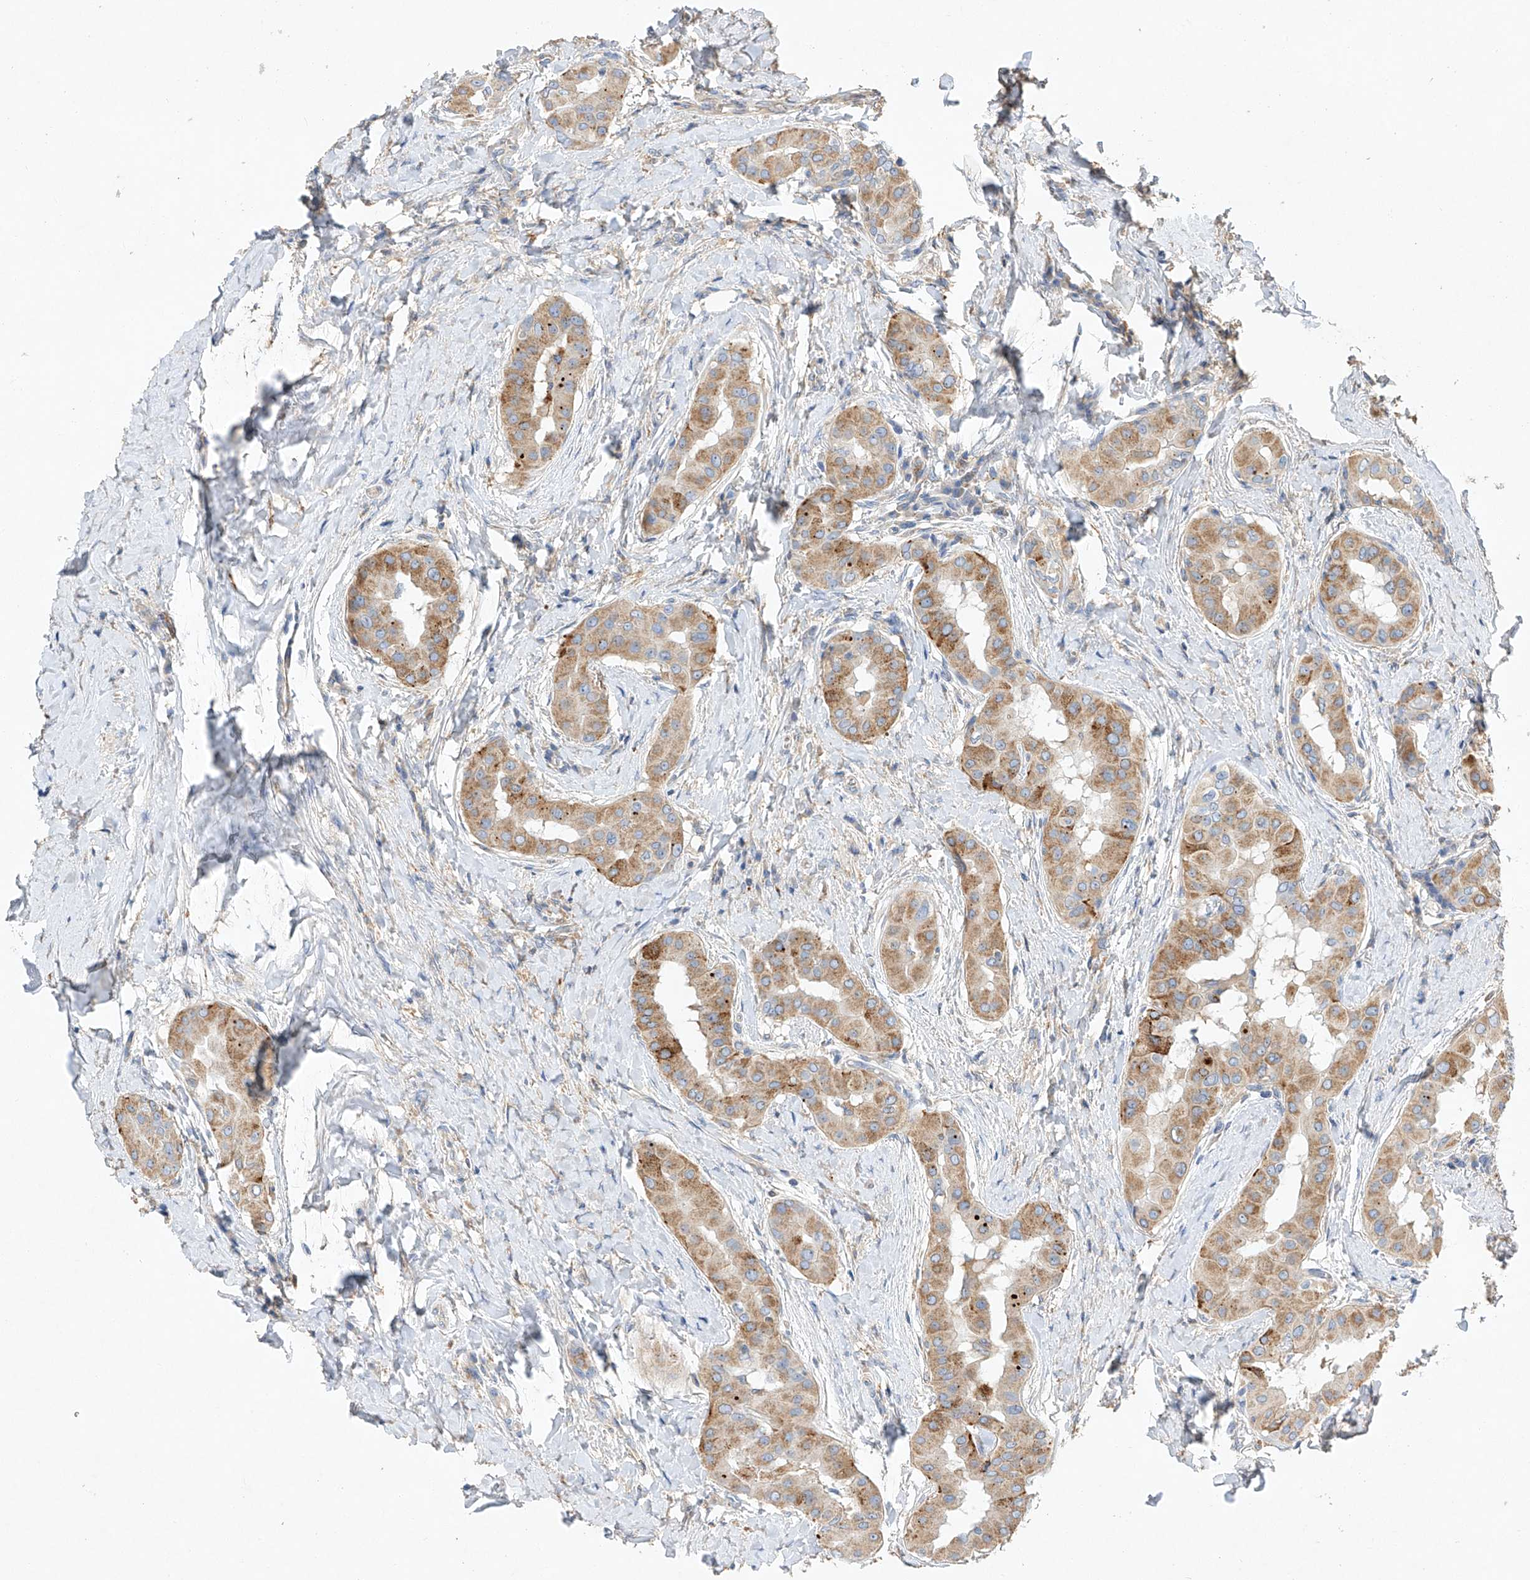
{"staining": {"intensity": "moderate", "quantity": ">75%", "location": "cytoplasmic/membranous"}, "tissue": "thyroid cancer", "cell_type": "Tumor cells", "image_type": "cancer", "snomed": [{"axis": "morphology", "description": "Papillary adenocarcinoma, NOS"}, {"axis": "topography", "description": "Thyroid gland"}], "caption": "Thyroid cancer (papillary adenocarcinoma) was stained to show a protein in brown. There is medium levels of moderate cytoplasmic/membranous staining in about >75% of tumor cells.", "gene": "AMD1", "patient": {"sex": "male", "age": 33}}